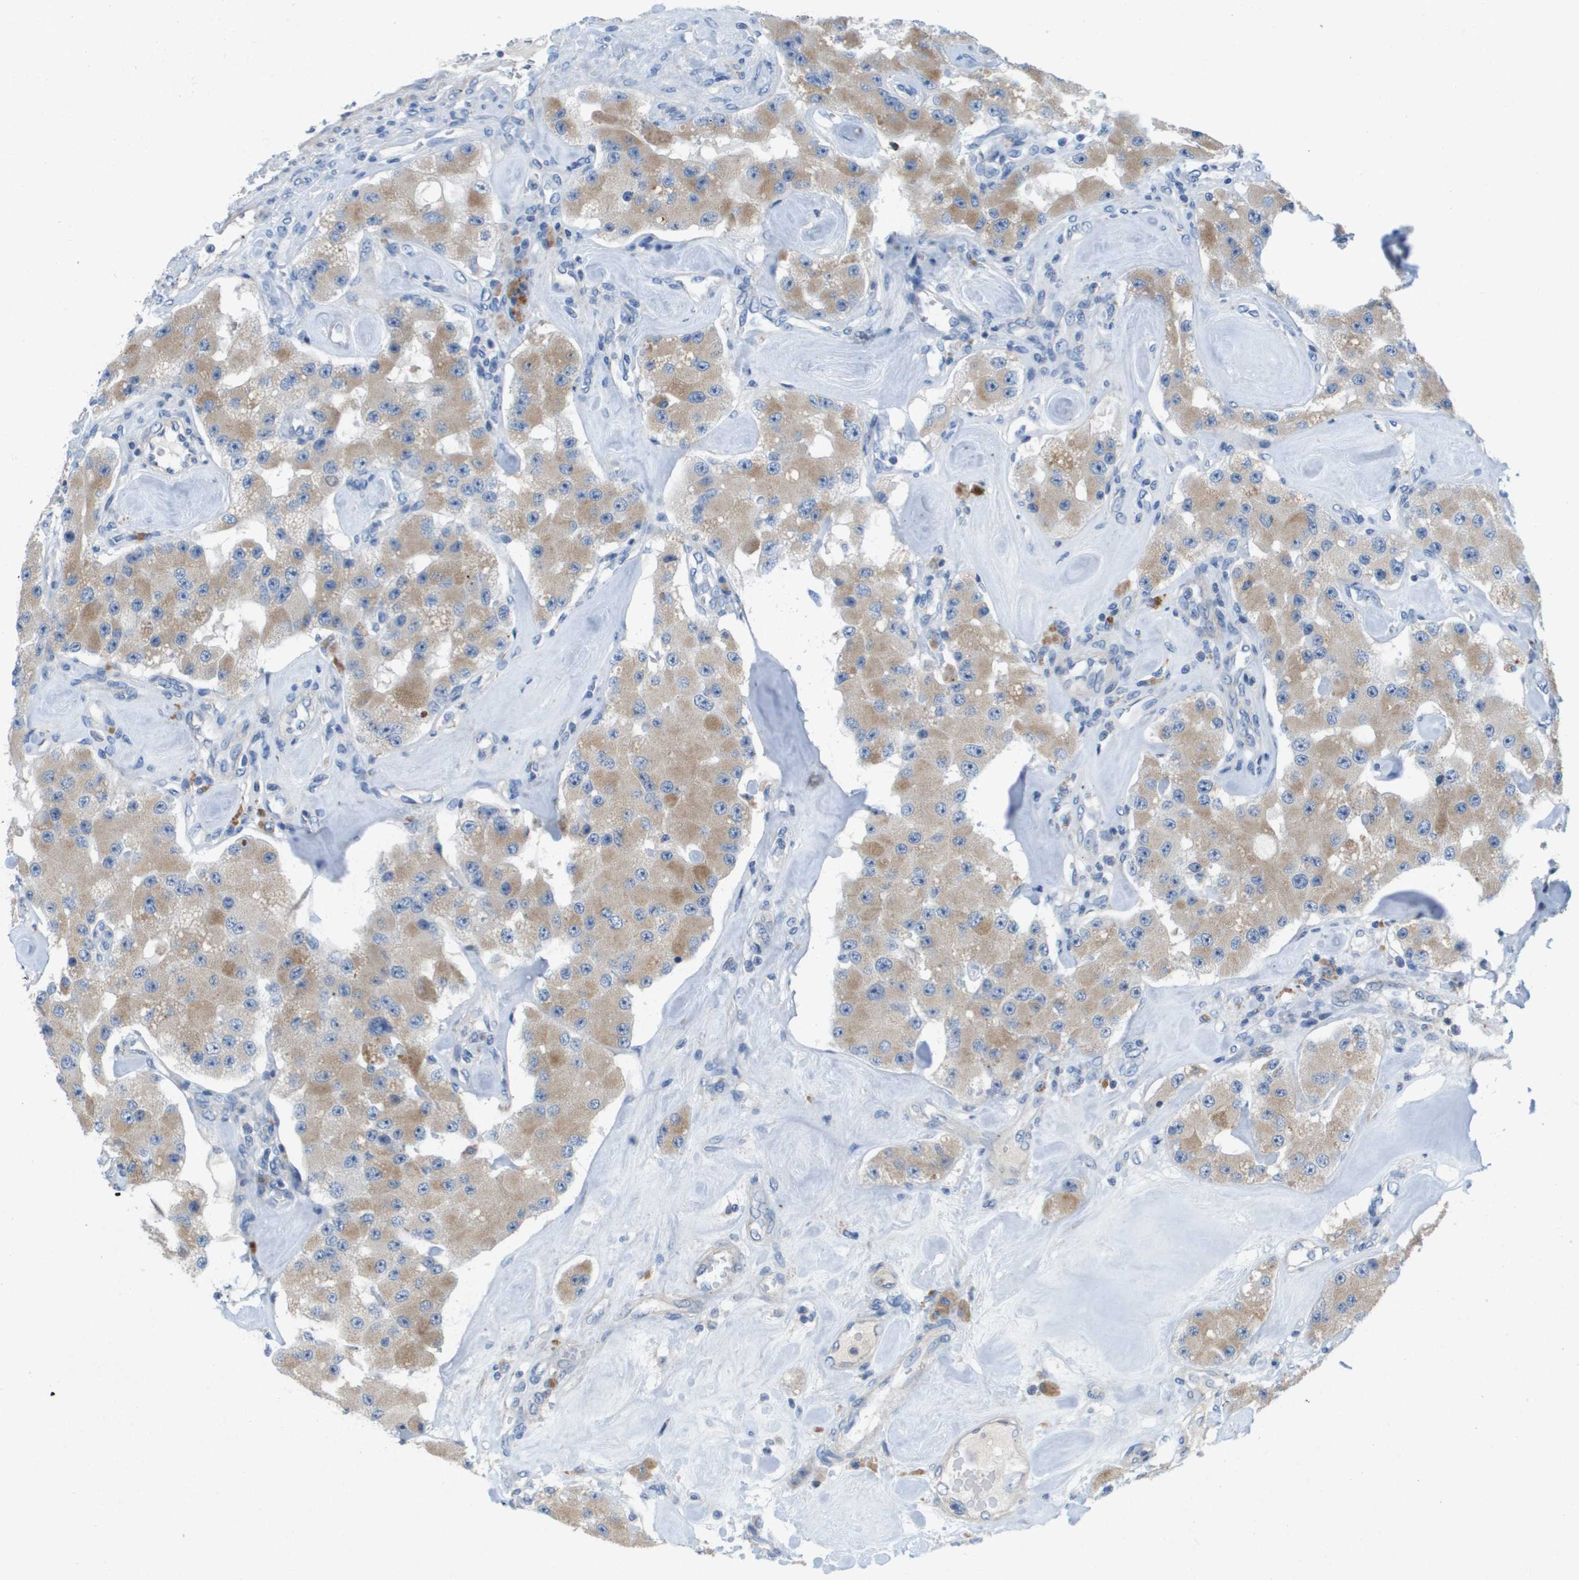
{"staining": {"intensity": "weak", "quantity": ">75%", "location": "cytoplasmic/membranous"}, "tissue": "carcinoid", "cell_type": "Tumor cells", "image_type": "cancer", "snomed": [{"axis": "morphology", "description": "Carcinoid, malignant, NOS"}, {"axis": "topography", "description": "Pancreas"}], "caption": "A brown stain highlights weak cytoplasmic/membranous positivity of a protein in human carcinoid tumor cells. (IHC, brightfield microscopy, high magnification).", "gene": "B3GNT5", "patient": {"sex": "male", "age": 41}}